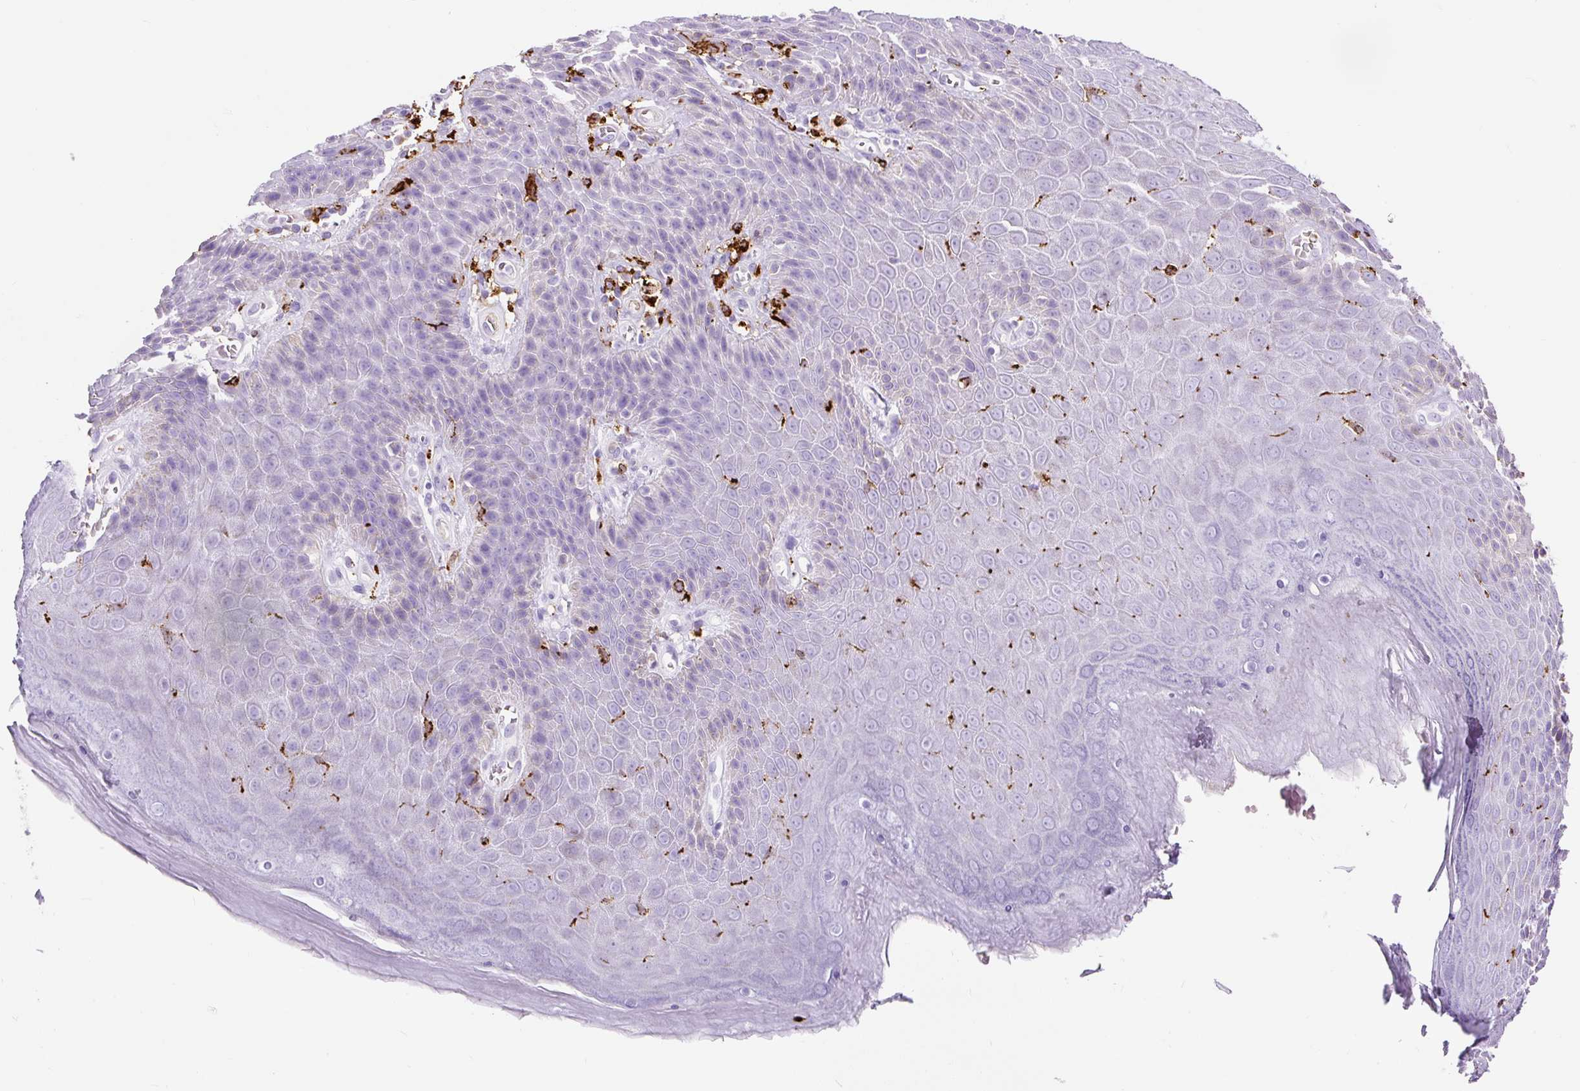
{"staining": {"intensity": "moderate", "quantity": "<25%", "location": "cytoplasmic/membranous"}, "tissue": "skin", "cell_type": "Epidermal cells", "image_type": "normal", "snomed": [{"axis": "morphology", "description": "Normal tissue, NOS"}, {"axis": "topography", "description": "Anal"}, {"axis": "topography", "description": "Peripheral nerve tissue"}], "caption": "The image displays a brown stain indicating the presence of a protein in the cytoplasmic/membranous of epidermal cells in skin.", "gene": "HLA", "patient": {"sex": "male", "age": 53}}